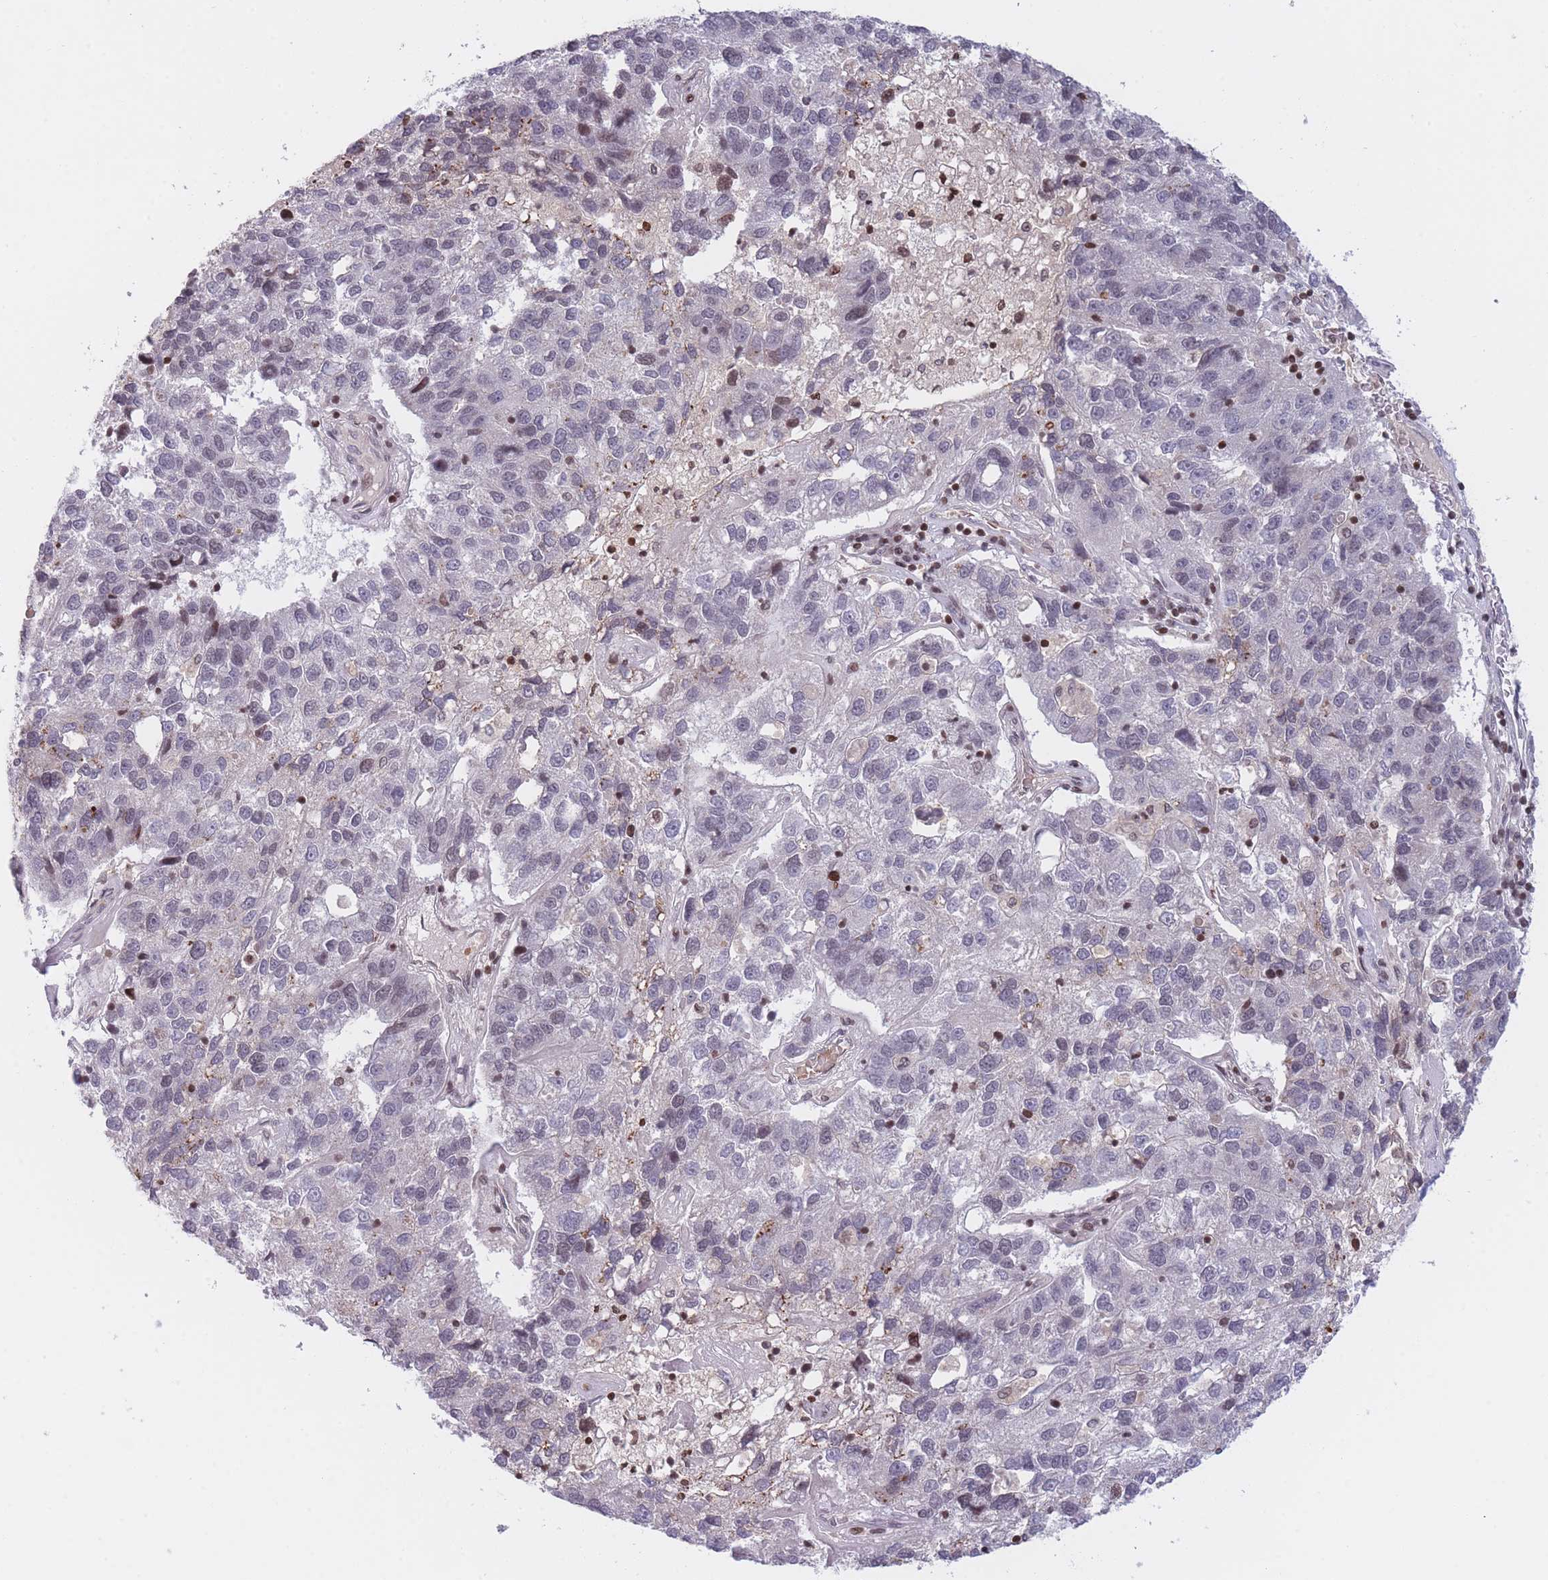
{"staining": {"intensity": "negative", "quantity": "none", "location": "none"}, "tissue": "pancreatic cancer", "cell_type": "Tumor cells", "image_type": "cancer", "snomed": [{"axis": "morphology", "description": "Adenocarcinoma, NOS"}, {"axis": "topography", "description": "Pancreas"}], "caption": "This is an immunohistochemistry histopathology image of human pancreatic cancer. There is no positivity in tumor cells.", "gene": "SLC35F5", "patient": {"sex": "female", "age": 61}}